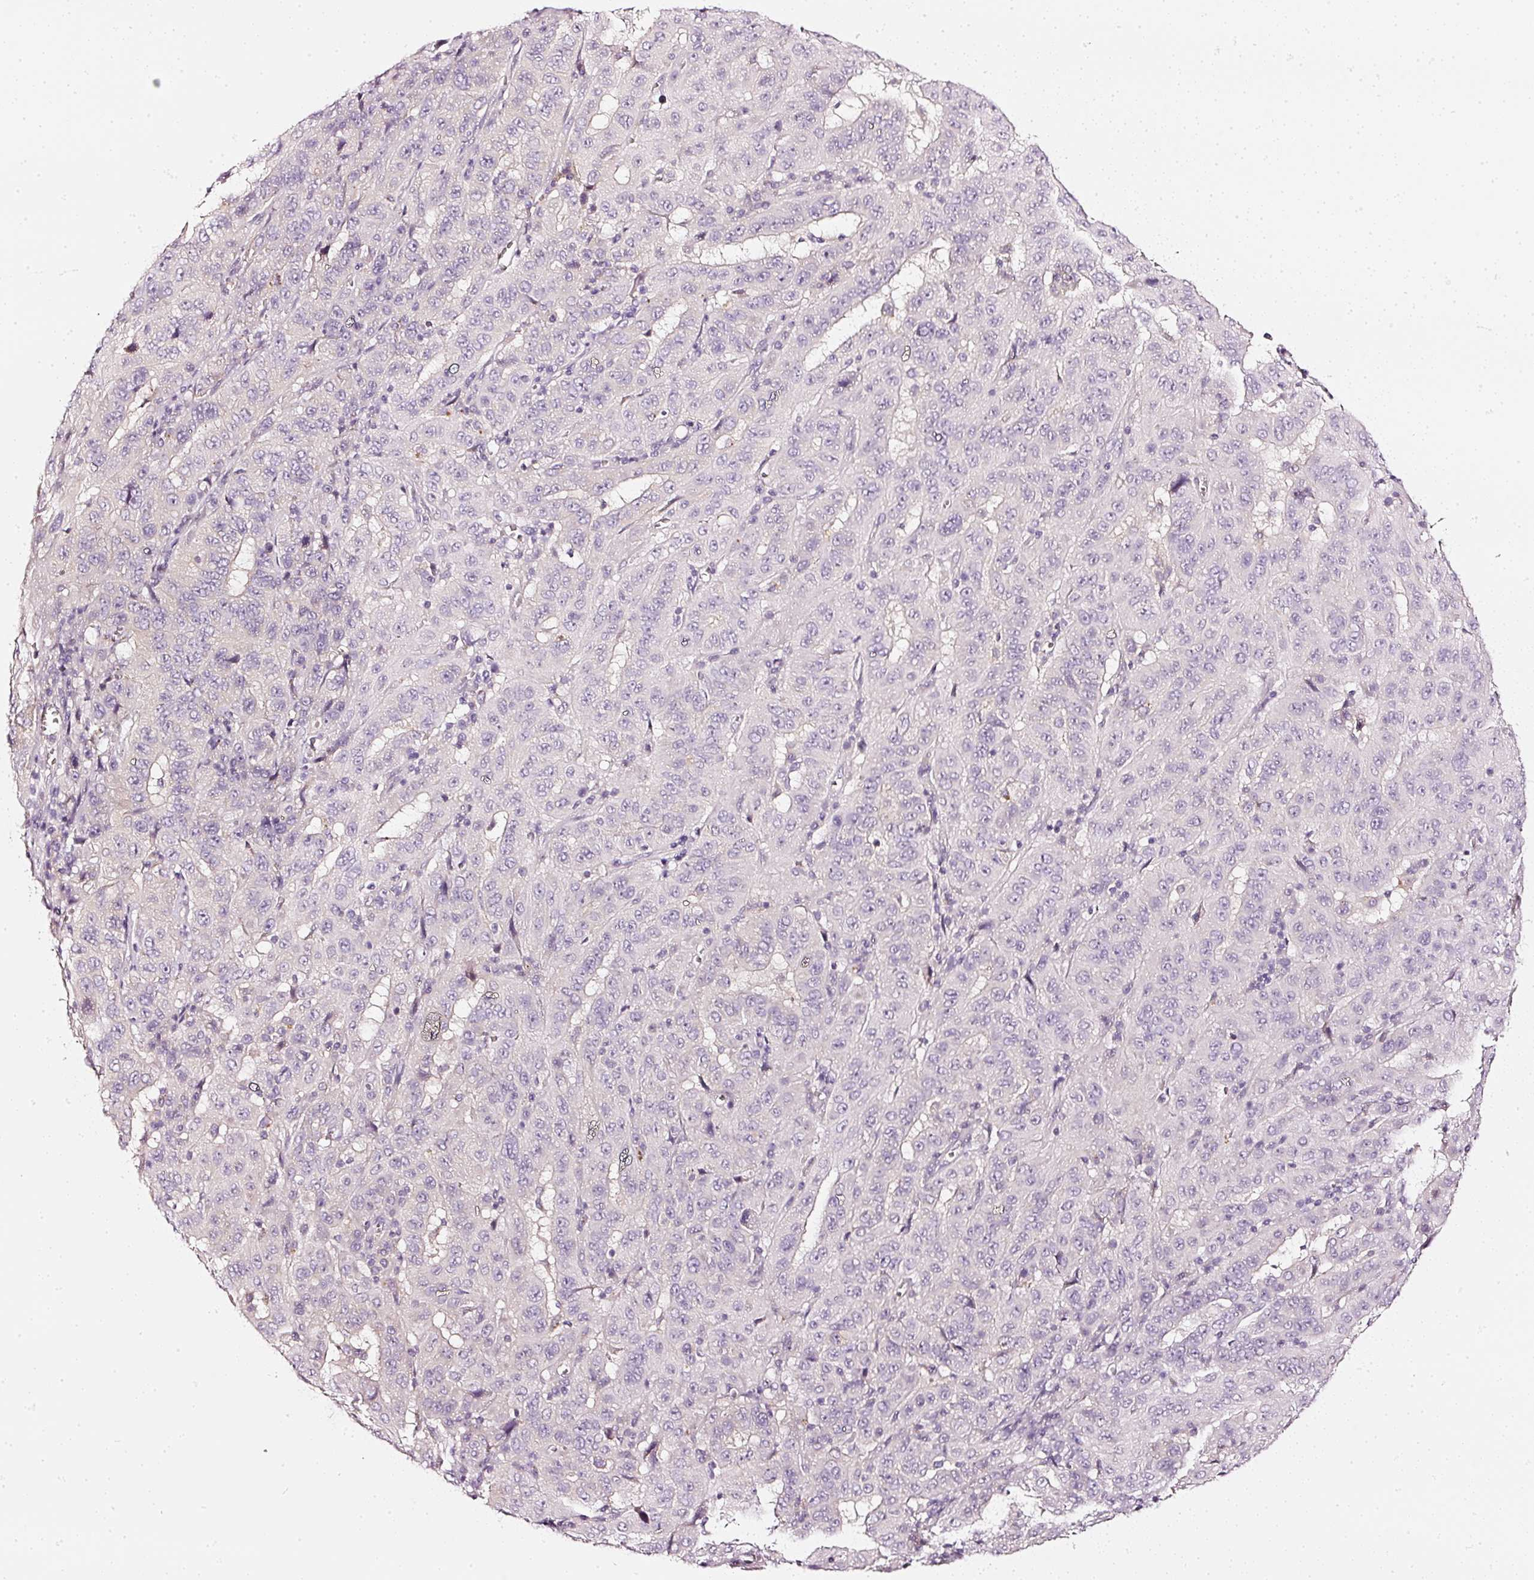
{"staining": {"intensity": "negative", "quantity": "none", "location": "none"}, "tissue": "pancreatic cancer", "cell_type": "Tumor cells", "image_type": "cancer", "snomed": [{"axis": "morphology", "description": "Adenocarcinoma, NOS"}, {"axis": "topography", "description": "Pancreas"}], "caption": "Pancreatic cancer was stained to show a protein in brown. There is no significant staining in tumor cells.", "gene": "CNP", "patient": {"sex": "male", "age": 63}}